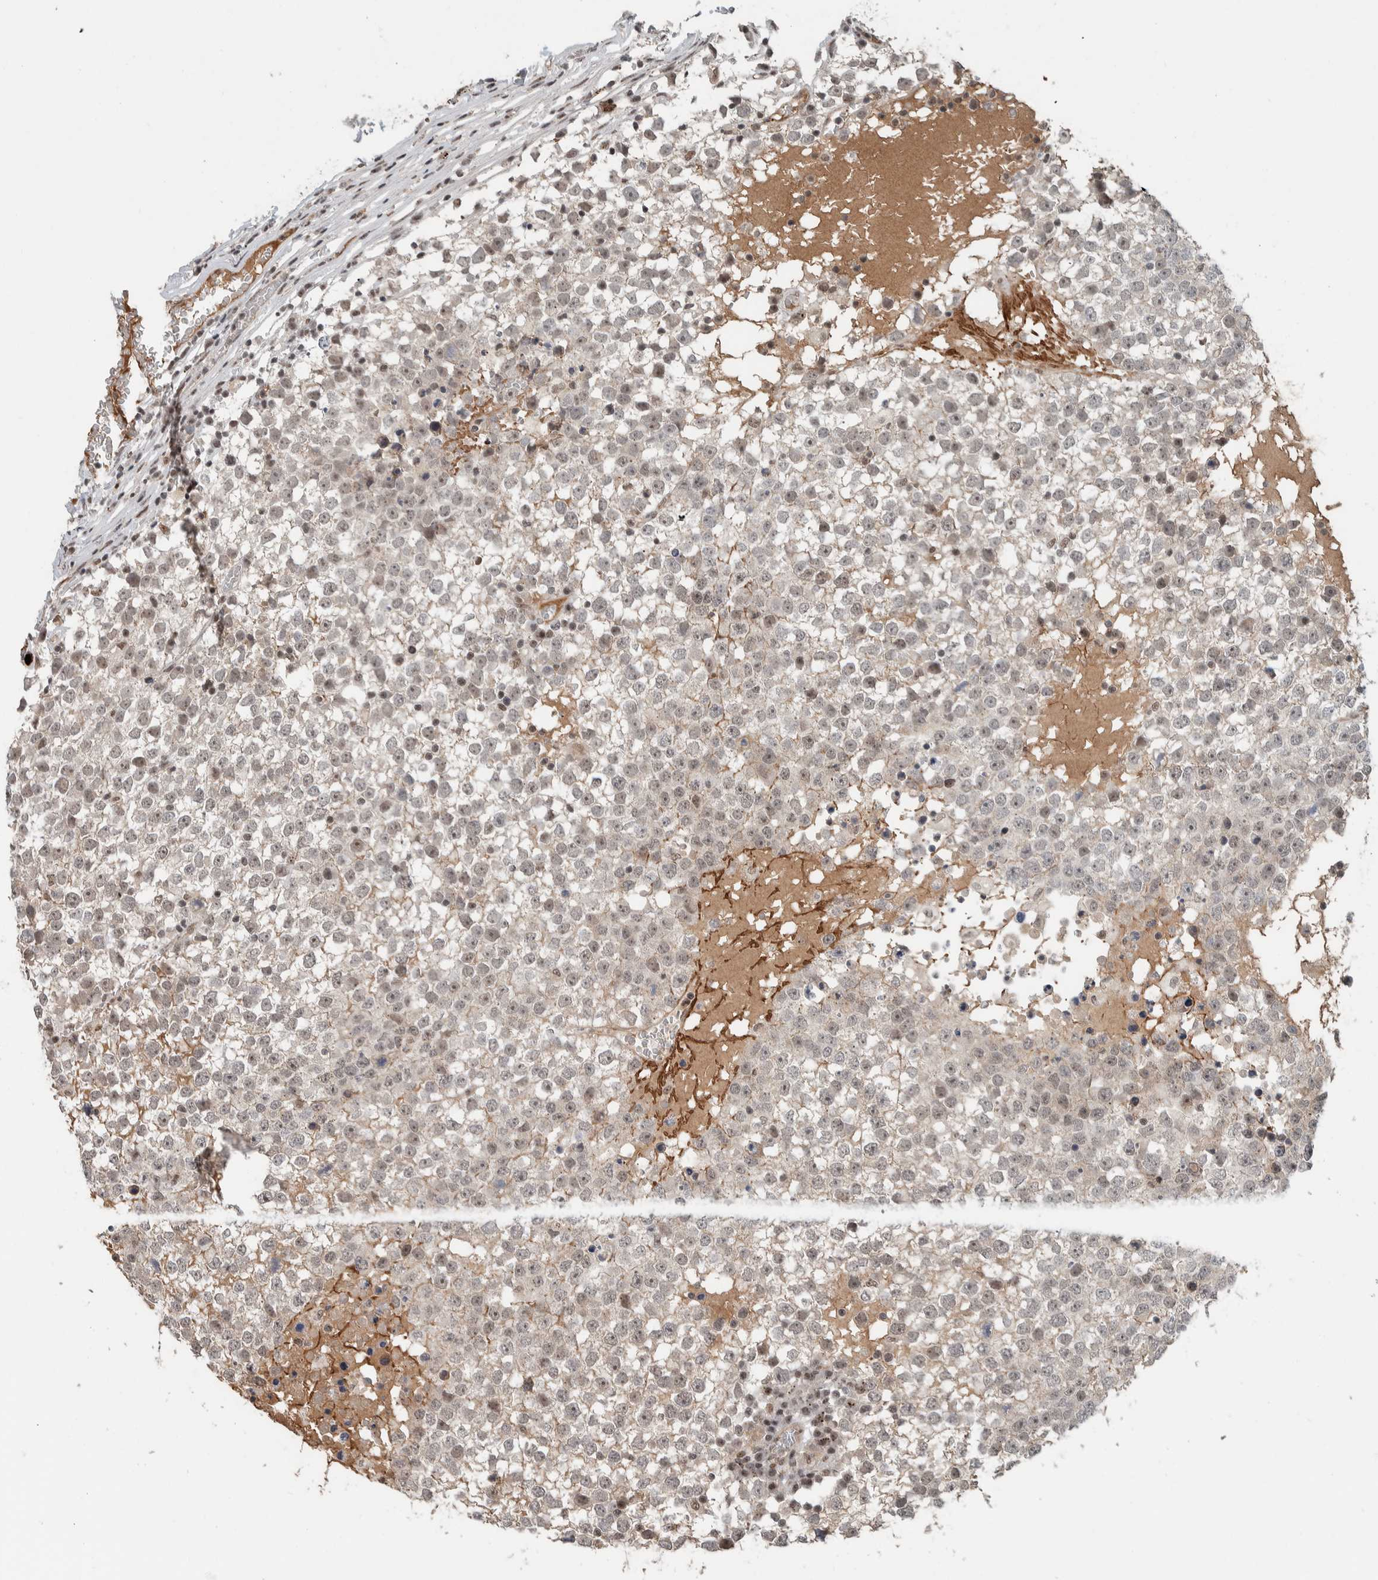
{"staining": {"intensity": "weak", "quantity": "25%-75%", "location": "nuclear"}, "tissue": "testis cancer", "cell_type": "Tumor cells", "image_type": "cancer", "snomed": [{"axis": "morphology", "description": "Seminoma, NOS"}, {"axis": "topography", "description": "Testis"}], "caption": "A low amount of weak nuclear positivity is seen in about 25%-75% of tumor cells in testis cancer (seminoma) tissue. Immunohistochemistry (ihc) stains the protein in brown and the nuclei are stained blue.", "gene": "ZFP91", "patient": {"sex": "male", "age": 65}}